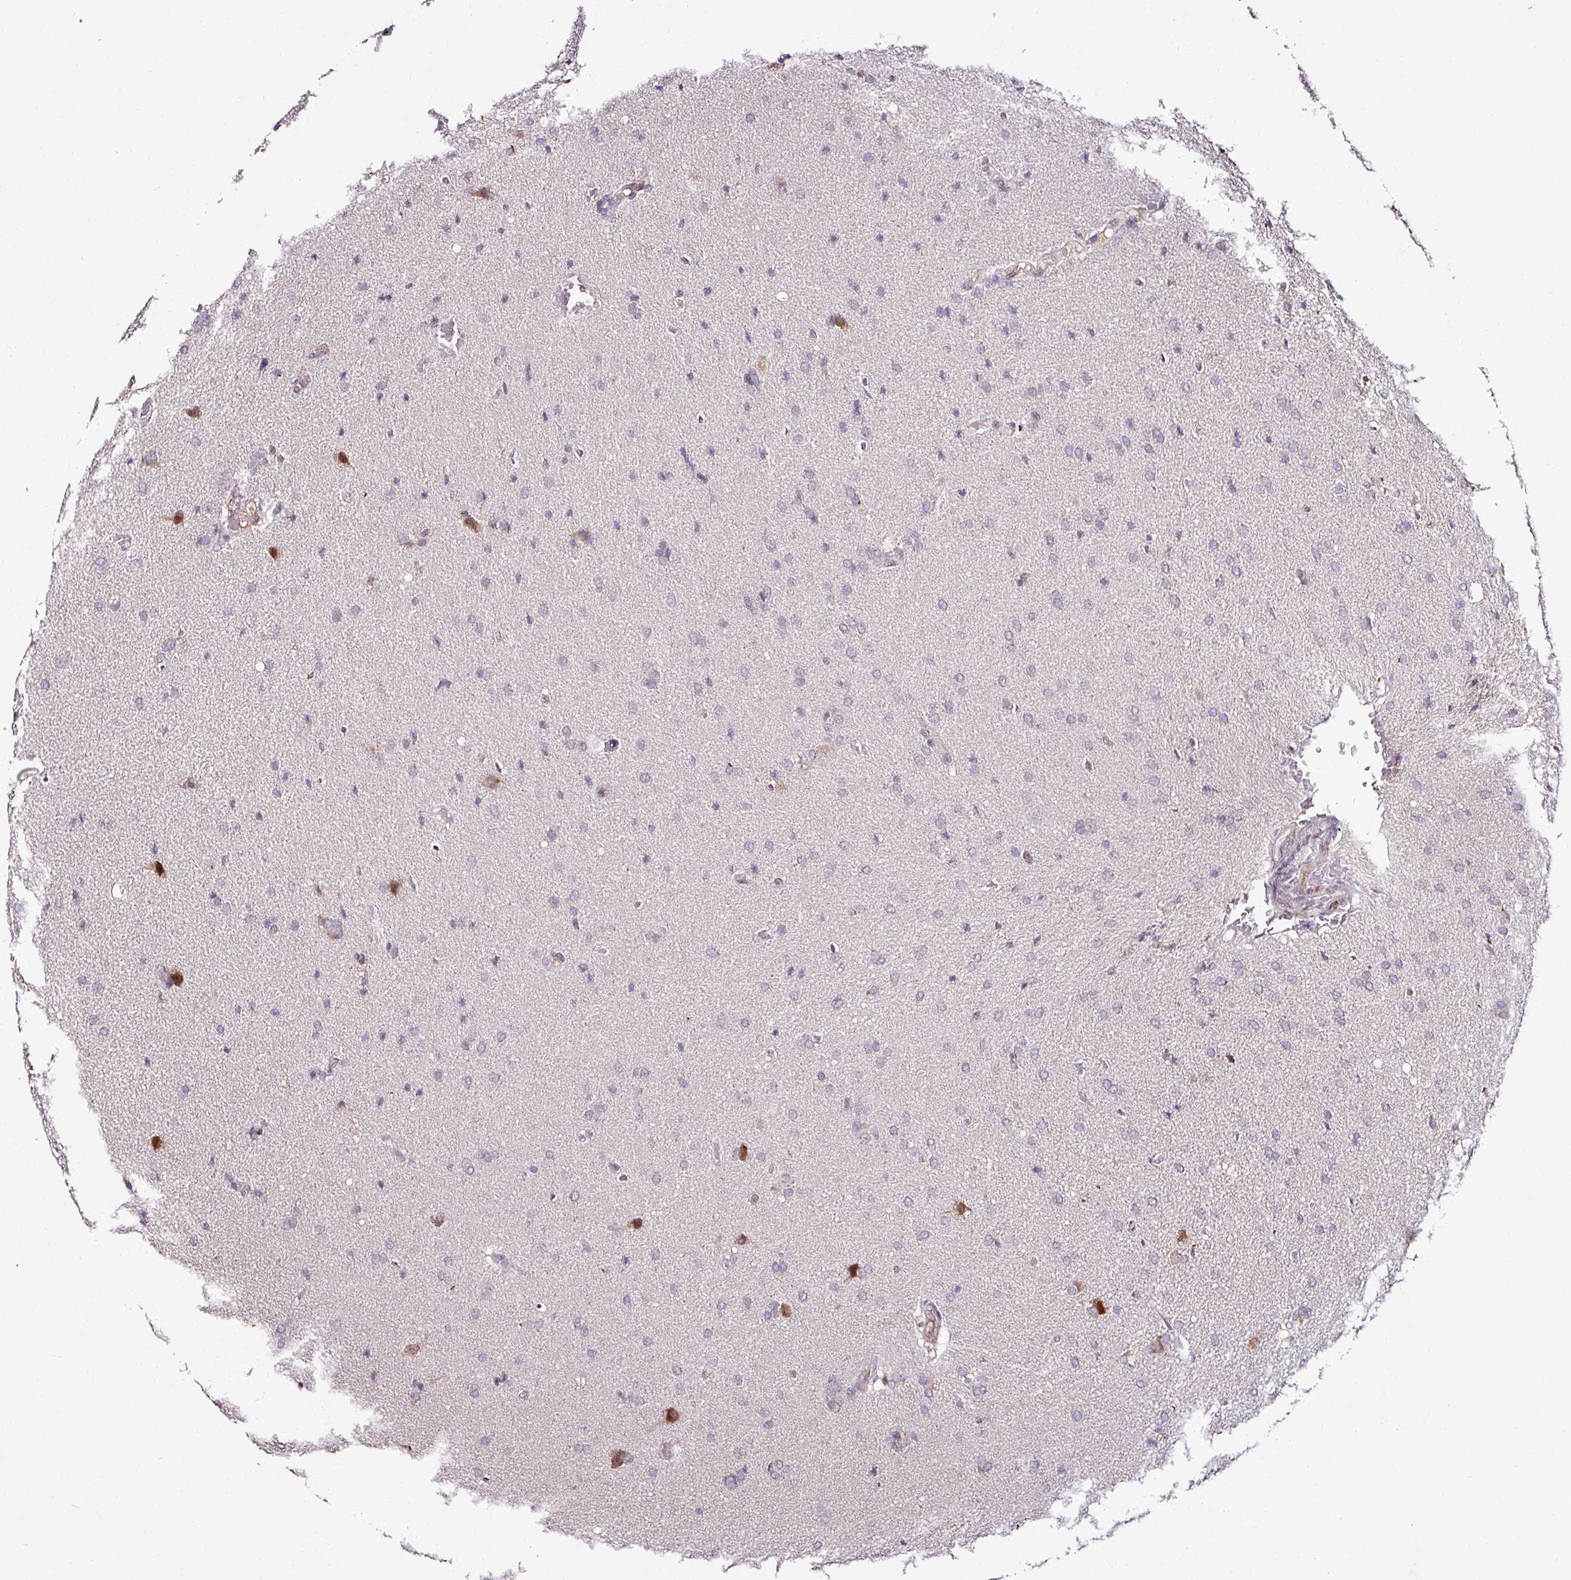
{"staining": {"intensity": "negative", "quantity": "none", "location": "none"}, "tissue": "glioma", "cell_type": "Tumor cells", "image_type": "cancer", "snomed": [{"axis": "morphology", "description": "Glioma, malignant, High grade"}, {"axis": "topography", "description": "Brain"}], "caption": "This is a photomicrograph of immunohistochemistry staining of malignant glioma (high-grade), which shows no positivity in tumor cells.", "gene": "KLF16", "patient": {"sex": "male", "age": 56}}